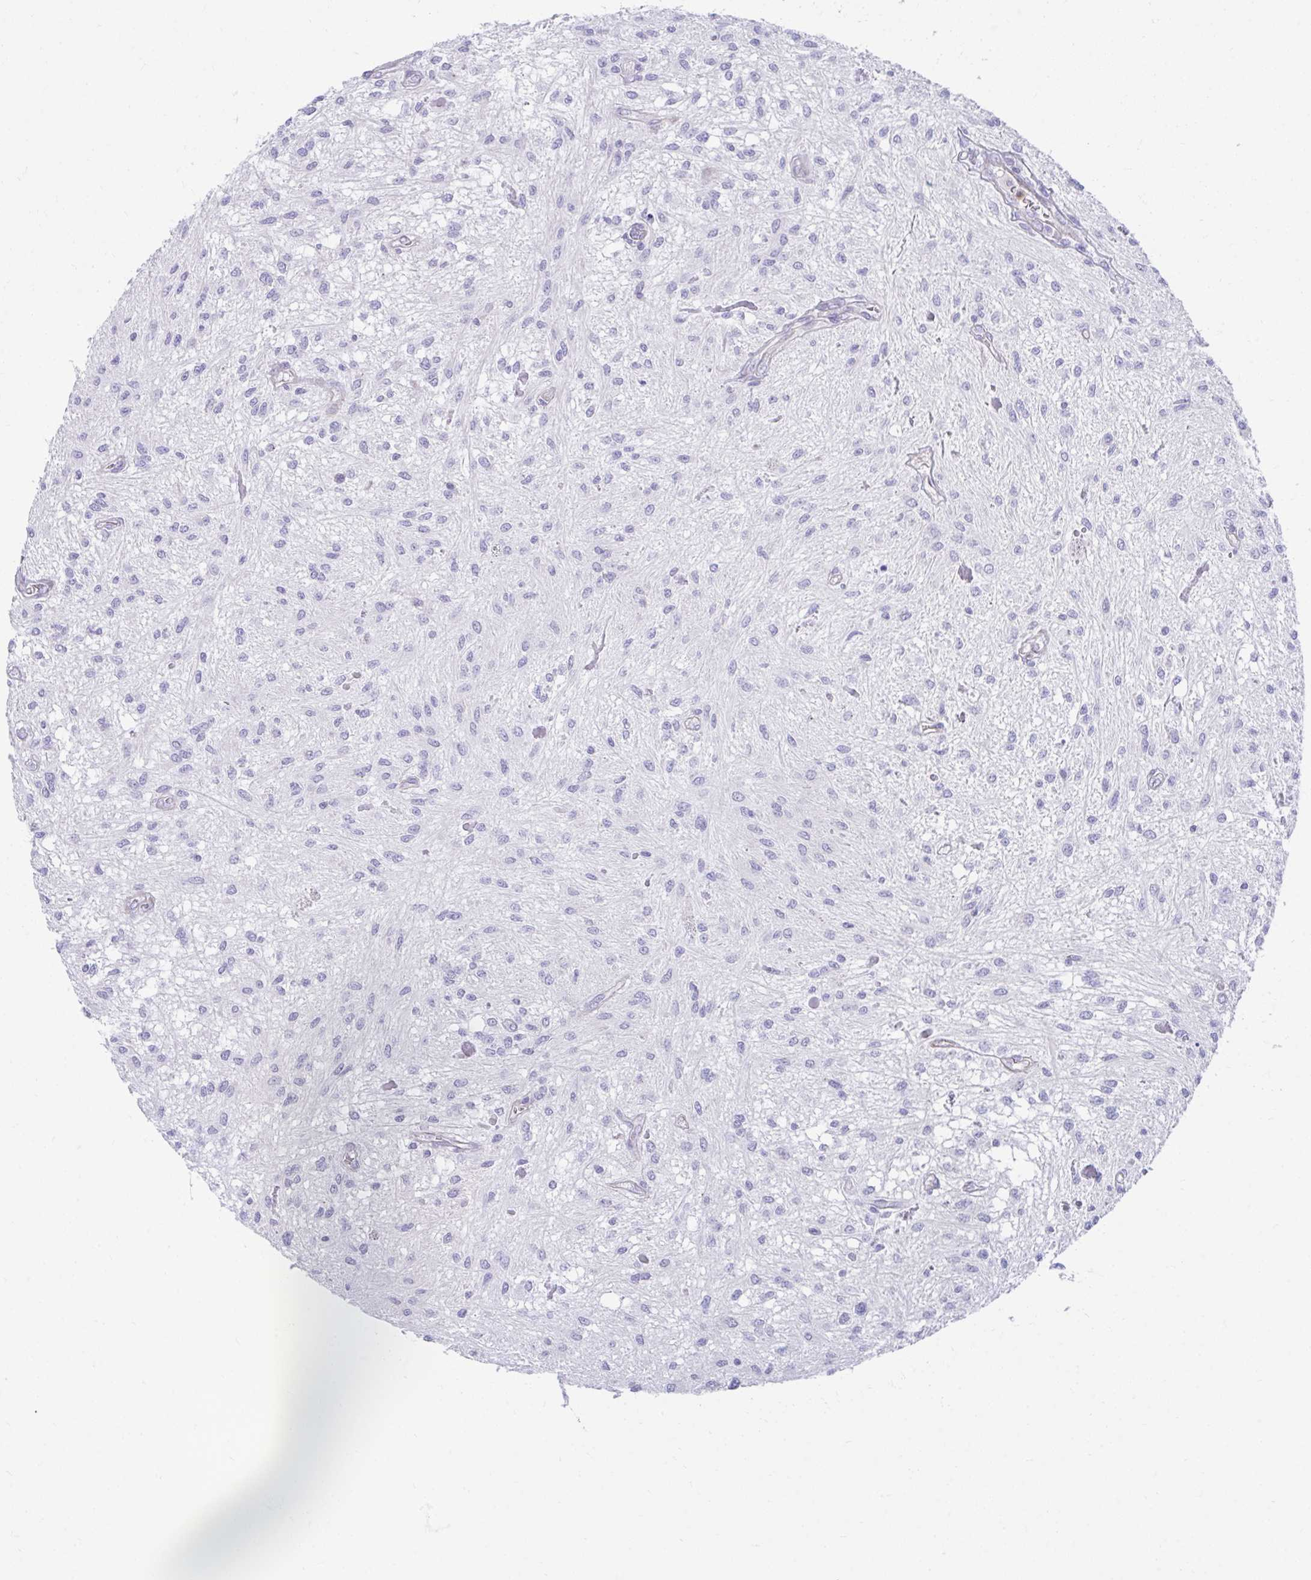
{"staining": {"intensity": "negative", "quantity": "none", "location": "none"}, "tissue": "glioma", "cell_type": "Tumor cells", "image_type": "cancer", "snomed": [{"axis": "morphology", "description": "Glioma, malignant, Low grade"}, {"axis": "topography", "description": "Cerebellum"}], "caption": "Immunohistochemistry image of human malignant glioma (low-grade) stained for a protein (brown), which reveals no positivity in tumor cells.", "gene": "CSTB", "patient": {"sex": "female", "age": 14}}